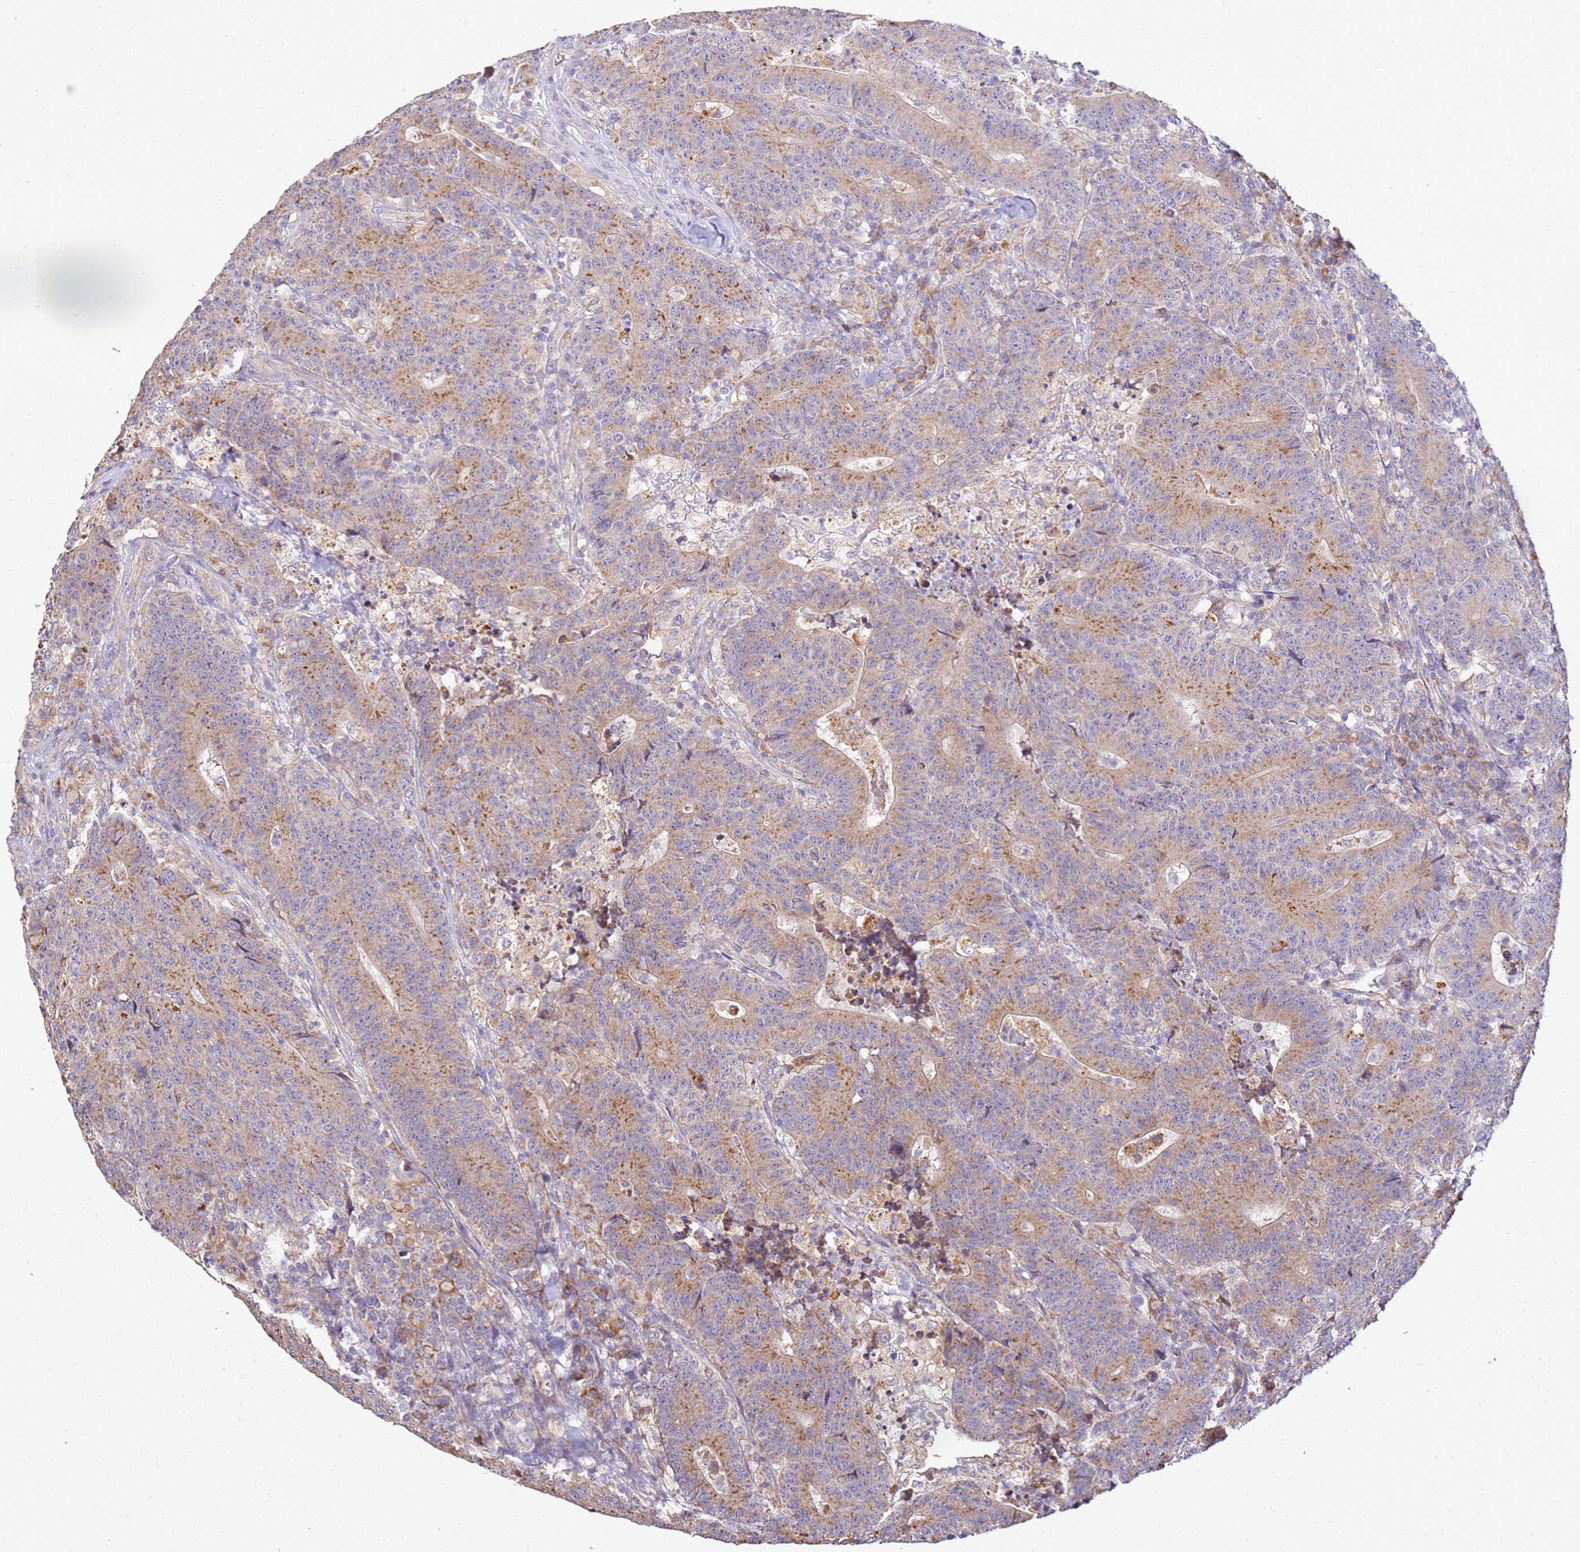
{"staining": {"intensity": "moderate", "quantity": ">75%", "location": "cytoplasmic/membranous"}, "tissue": "colorectal cancer", "cell_type": "Tumor cells", "image_type": "cancer", "snomed": [{"axis": "morphology", "description": "Adenocarcinoma, NOS"}, {"axis": "topography", "description": "Colon"}], "caption": "Immunohistochemical staining of human colorectal adenocarcinoma displays medium levels of moderate cytoplasmic/membranous protein positivity in approximately >75% of tumor cells.", "gene": "OR2B11", "patient": {"sex": "female", "age": 75}}